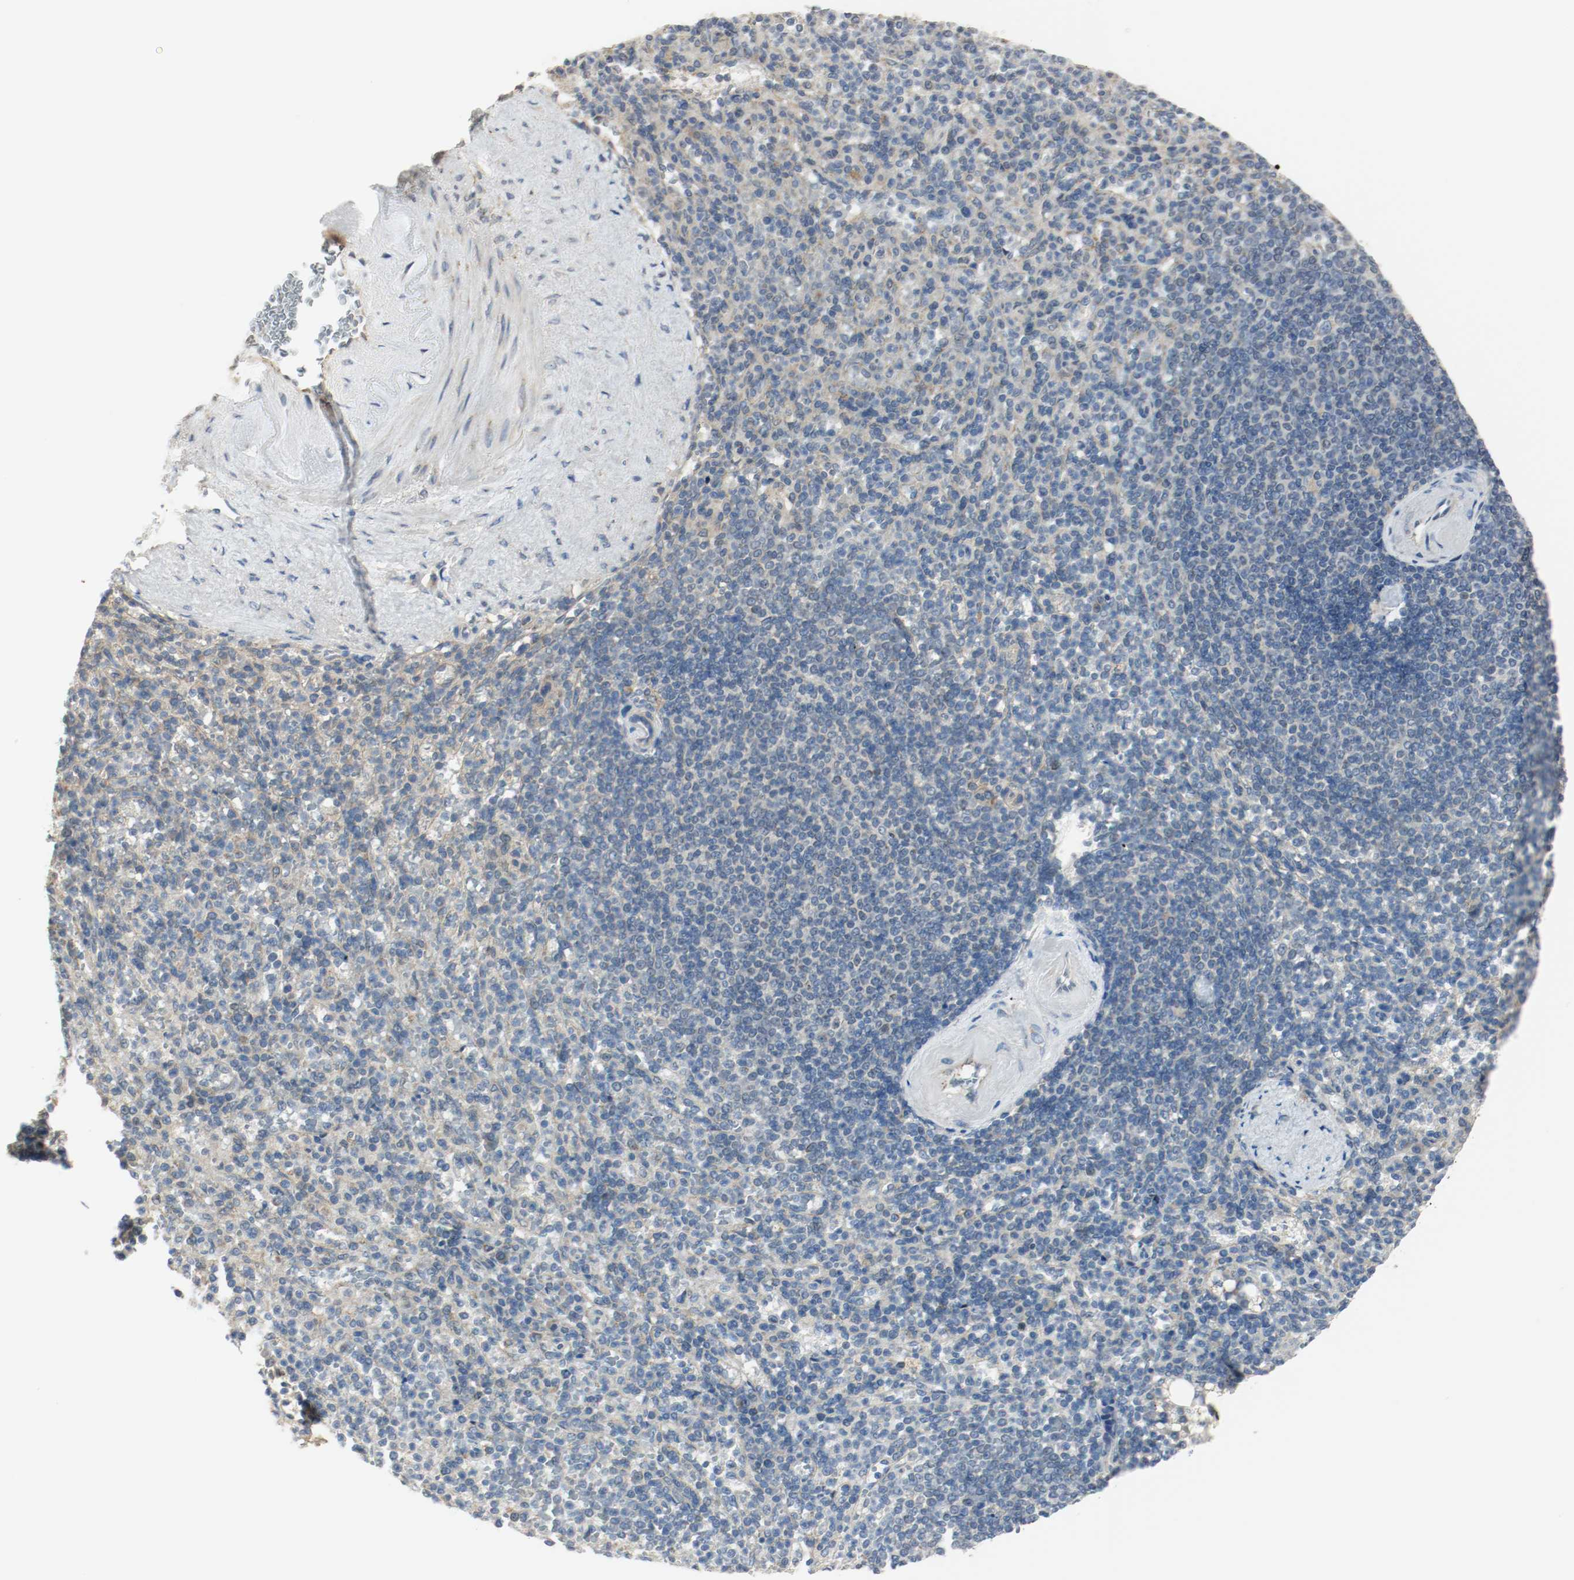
{"staining": {"intensity": "negative", "quantity": "none", "location": "none"}, "tissue": "spleen", "cell_type": "Cells in red pulp", "image_type": "normal", "snomed": [{"axis": "morphology", "description": "Normal tissue, NOS"}, {"axis": "topography", "description": "Spleen"}], "caption": "Human spleen stained for a protein using immunohistochemistry reveals no expression in cells in red pulp.", "gene": "MELTF", "patient": {"sex": "female", "age": 74}}